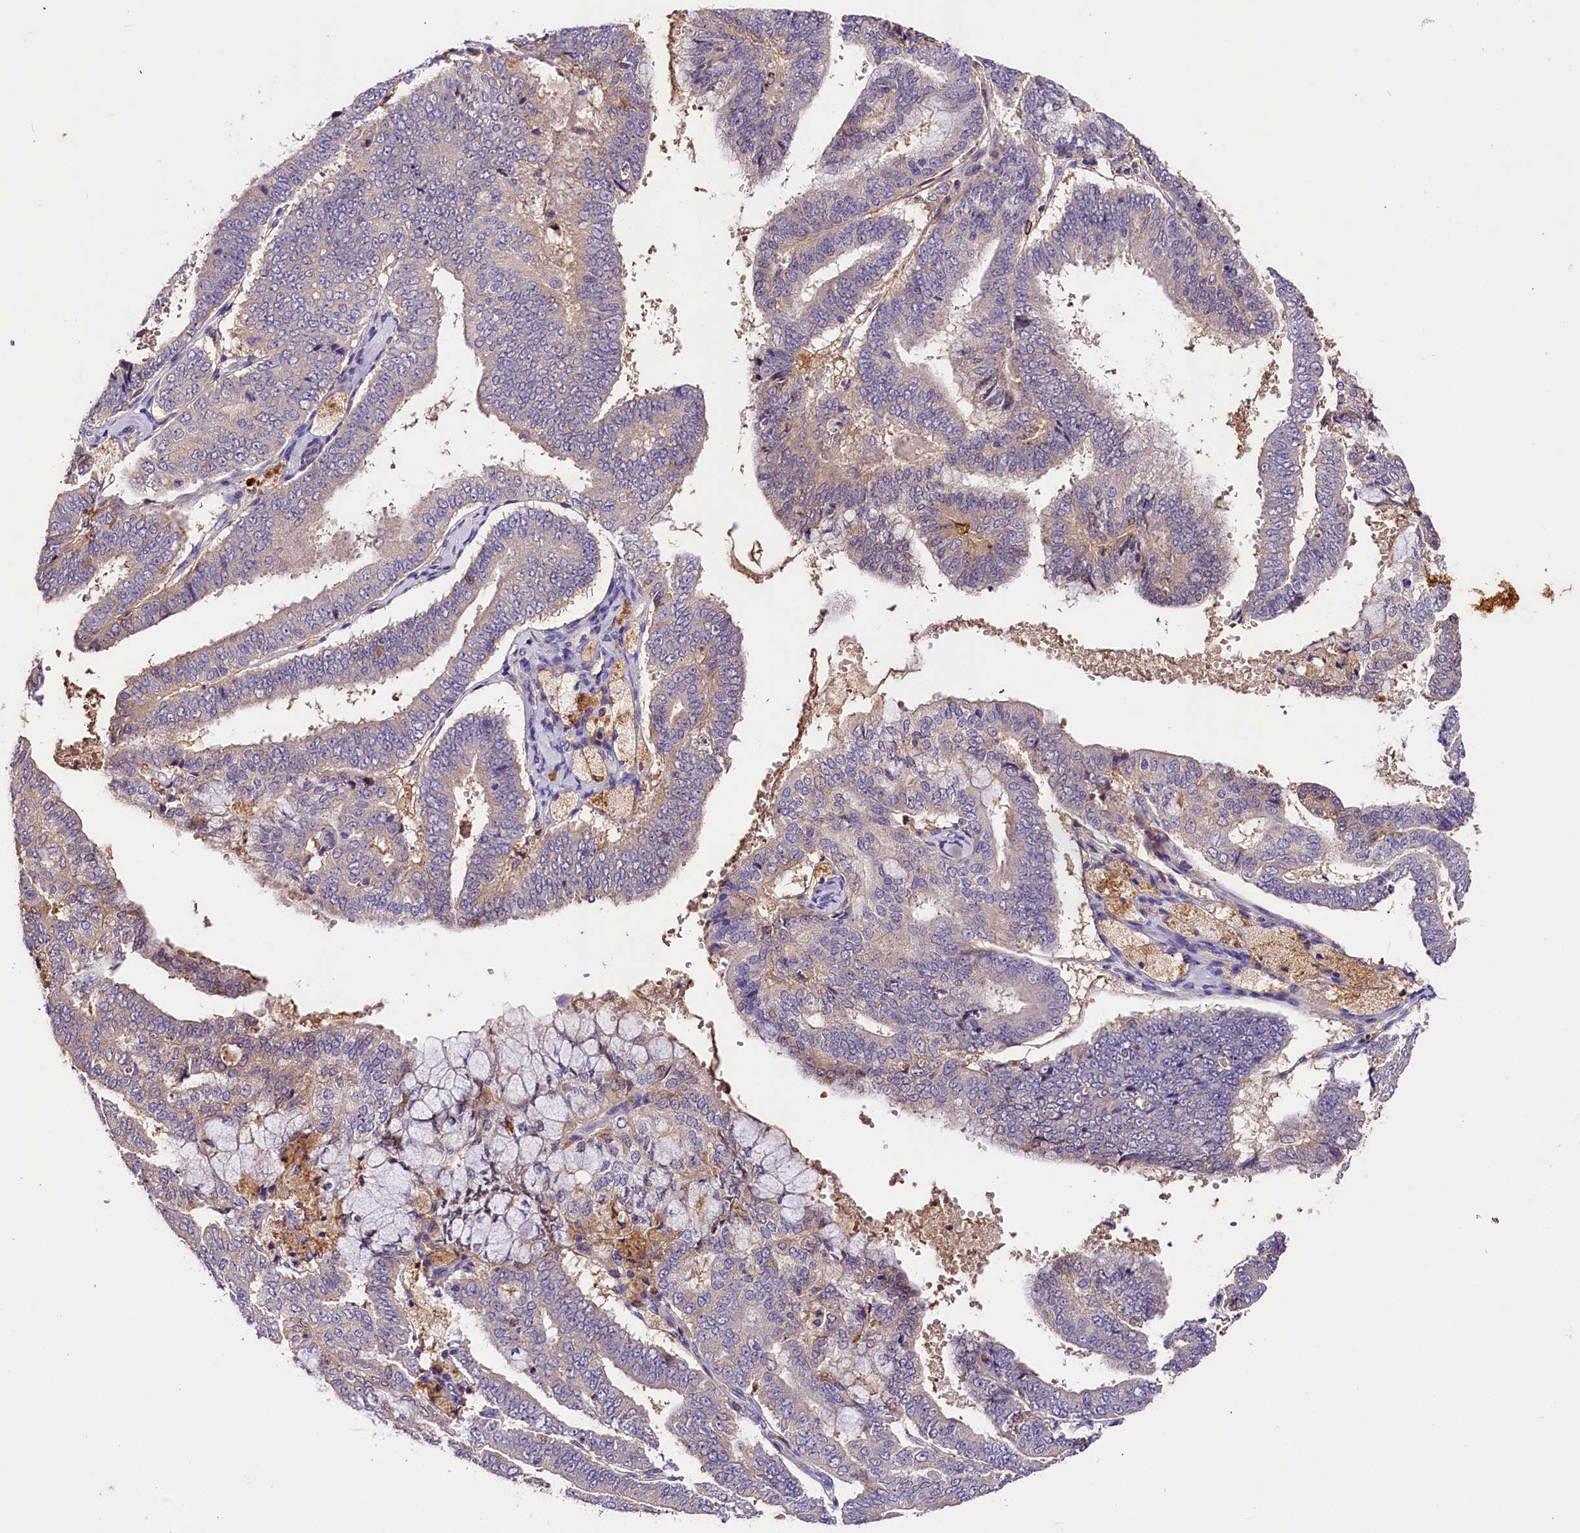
{"staining": {"intensity": "negative", "quantity": "none", "location": "none"}, "tissue": "endometrial cancer", "cell_type": "Tumor cells", "image_type": "cancer", "snomed": [{"axis": "morphology", "description": "Adenocarcinoma, NOS"}, {"axis": "topography", "description": "Endometrium"}], "caption": "The image reveals no staining of tumor cells in endometrial cancer (adenocarcinoma). The staining was performed using DAB (3,3'-diaminobenzidine) to visualize the protein expression in brown, while the nuclei were stained in blue with hematoxylin (Magnification: 20x).", "gene": "ARMC6", "patient": {"sex": "female", "age": 63}}